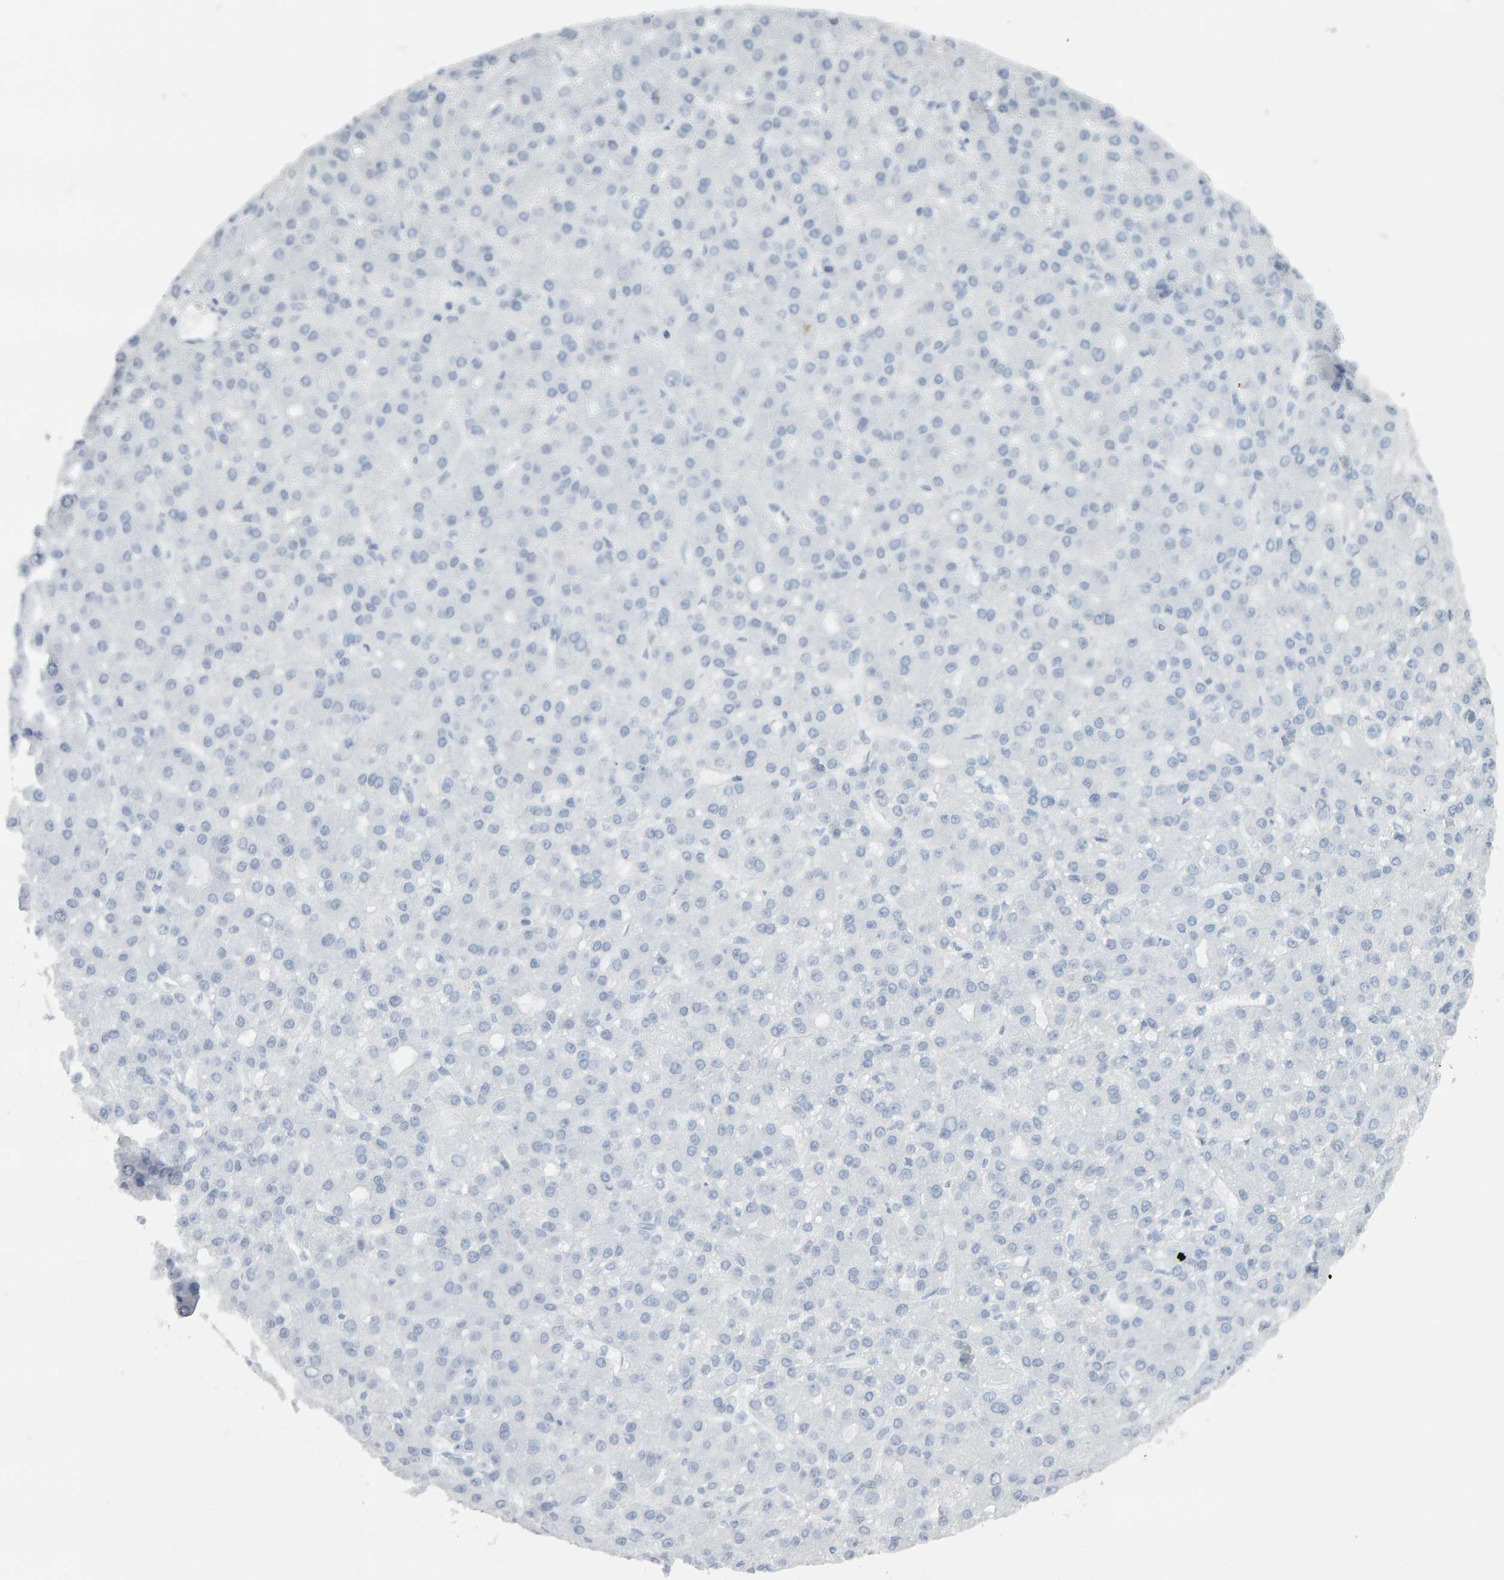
{"staining": {"intensity": "negative", "quantity": "none", "location": "none"}, "tissue": "liver cancer", "cell_type": "Tumor cells", "image_type": "cancer", "snomed": [{"axis": "morphology", "description": "Carcinoma, Hepatocellular, NOS"}, {"axis": "topography", "description": "Liver"}], "caption": "High power microscopy image of an immunohistochemistry (IHC) histopathology image of liver cancer (hepatocellular carcinoma), revealing no significant staining in tumor cells.", "gene": "SPACA3", "patient": {"sex": "male", "age": 67}}